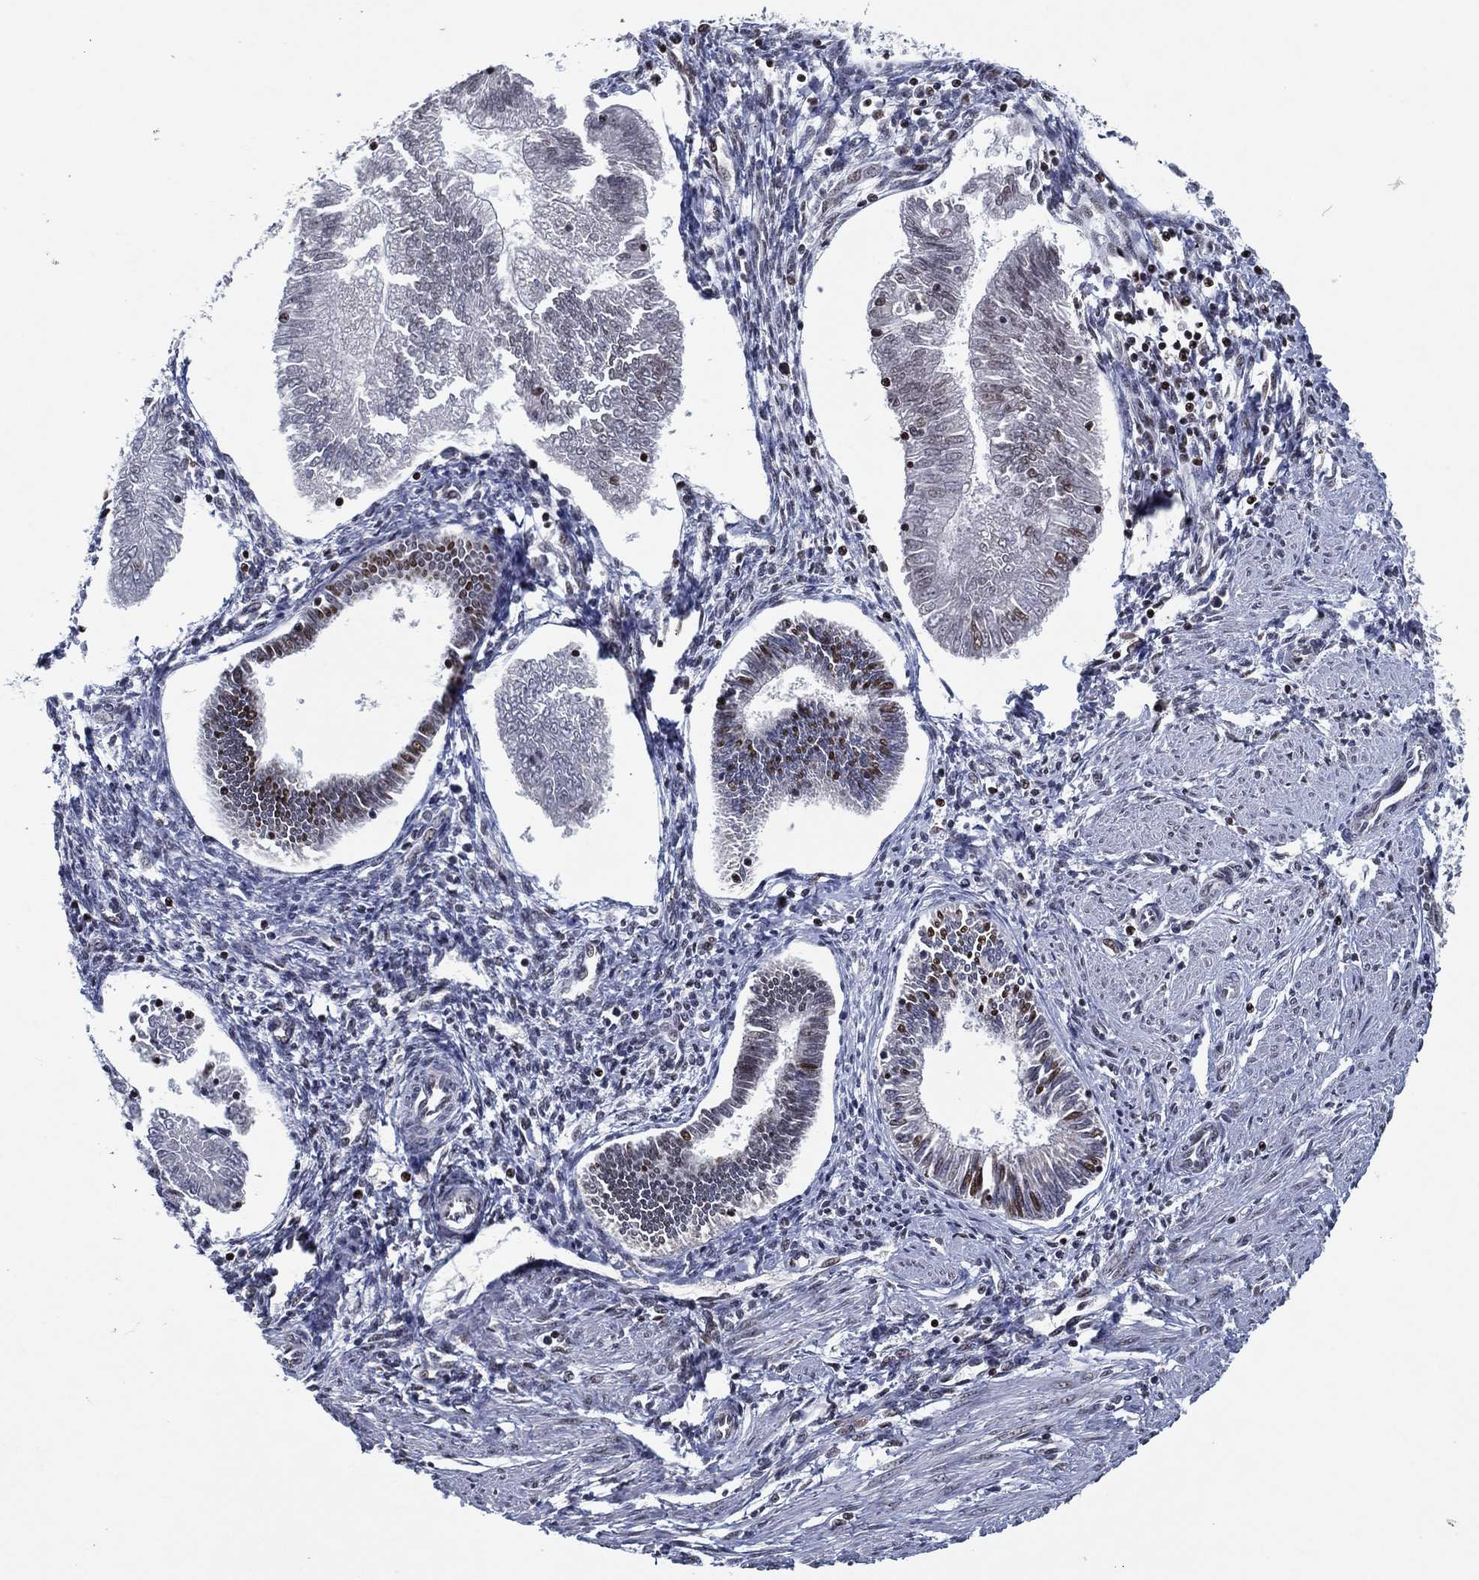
{"staining": {"intensity": "moderate", "quantity": "<25%", "location": "nuclear"}, "tissue": "endometrial cancer", "cell_type": "Tumor cells", "image_type": "cancer", "snomed": [{"axis": "morphology", "description": "Adenocarcinoma, NOS"}, {"axis": "topography", "description": "Endometrium"}], "caption": "IHC of adenocarcinoma (endometrial) demonstrates low levels of moderate nuclear staining in approximately <25% of tumor cells.", "gene": "ZBTB42", "patient": {"sex": "female", "age": 53}}